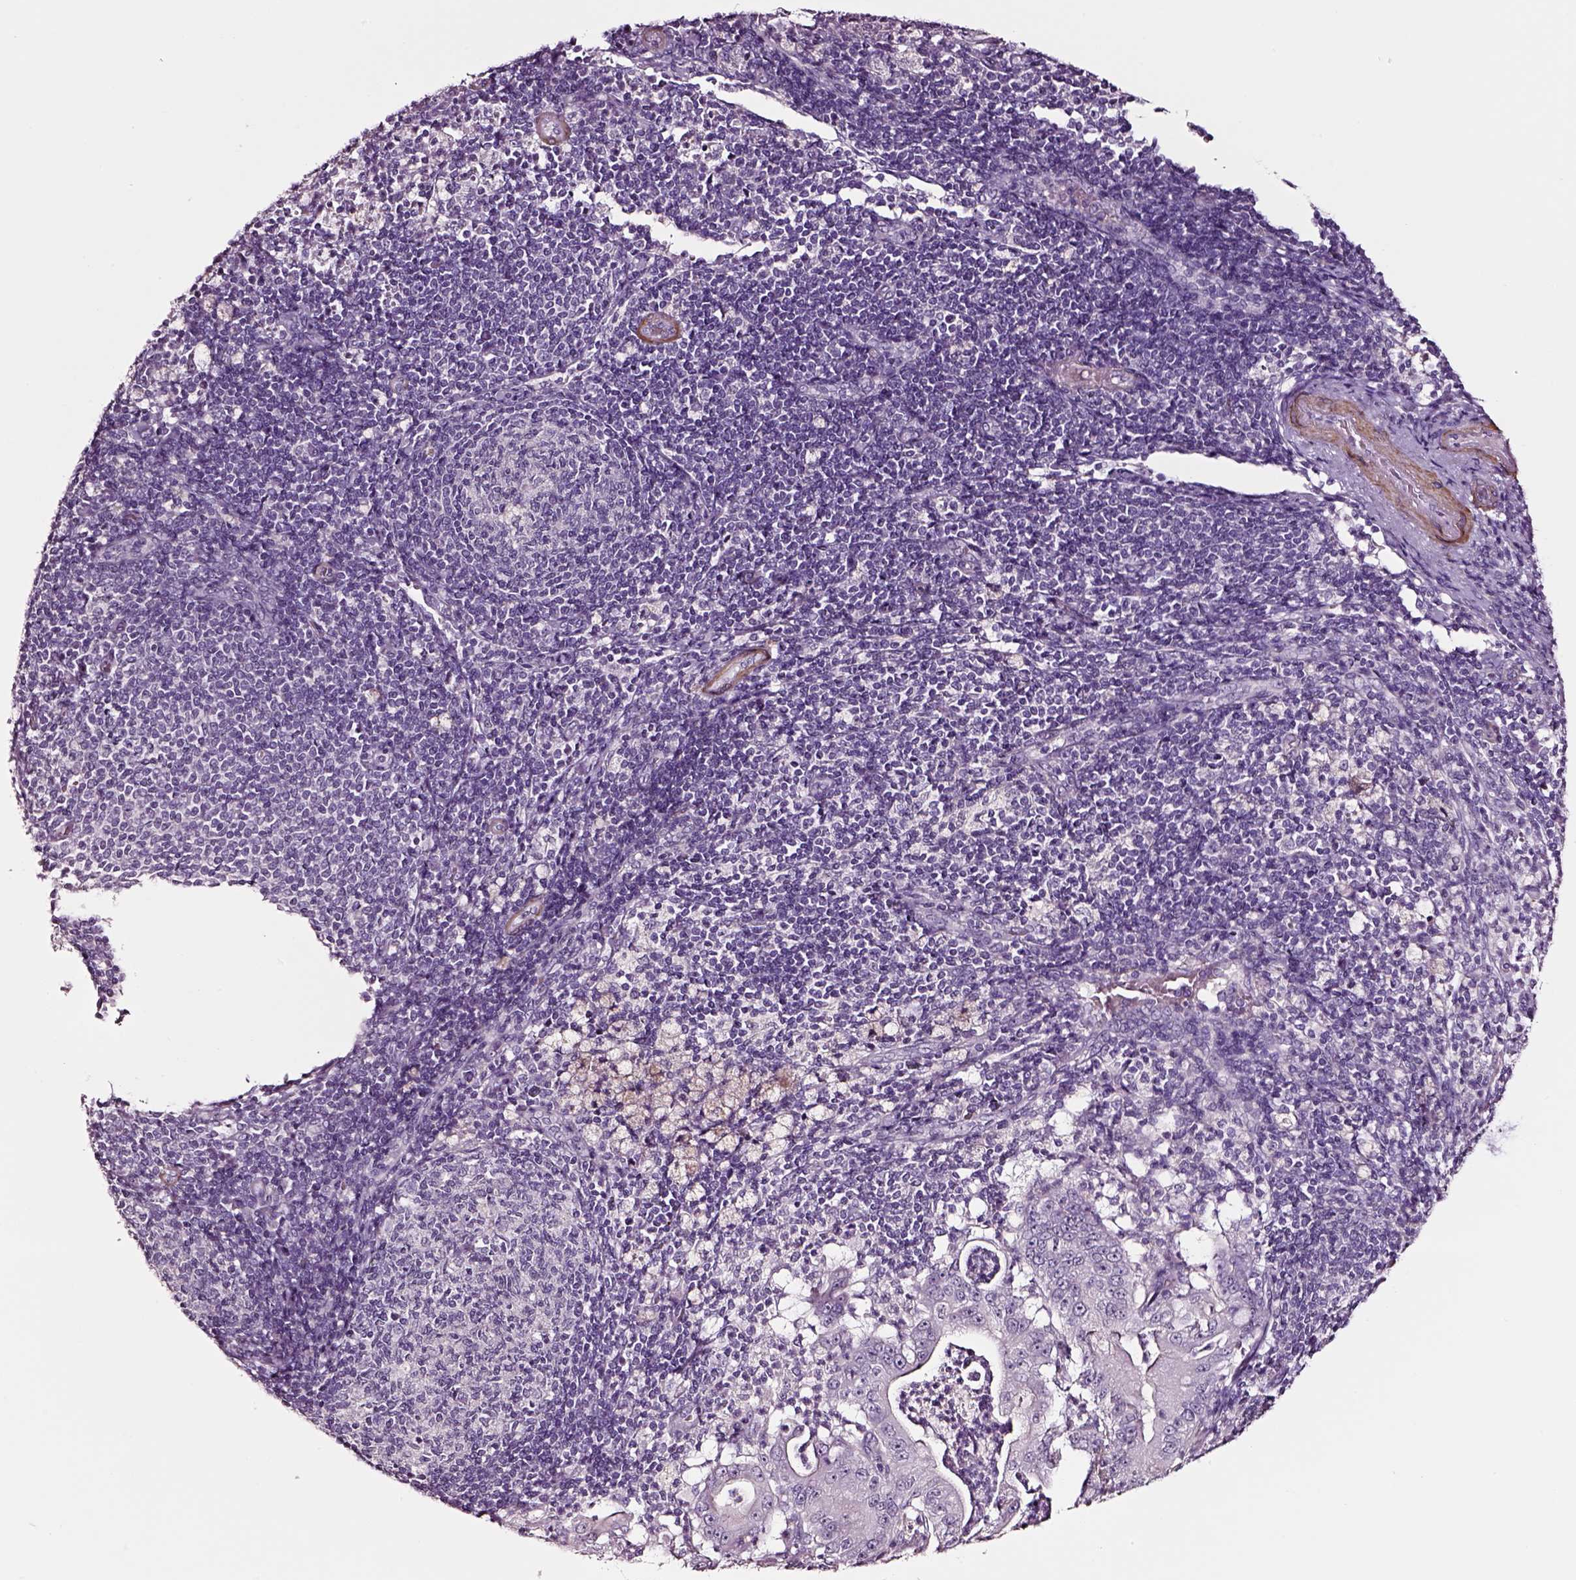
{"staining": {"intensity": "negative", "quantity": "none", "location": "none"}, "tissue": "pancreatic cancer", "cell_type": "Tumor cells", "image_type": "cancer", "snomed": [{"axis": "morphology", "description": "Adenocarcinoma, NOS"}, {"axis": "topography", "description": "Pancreas"}], "caption": "There is no significant expression in tumor cells of pancreatic cancer.", "gene": "SOX10", "patient": {"sex": "male", "age": 71}}